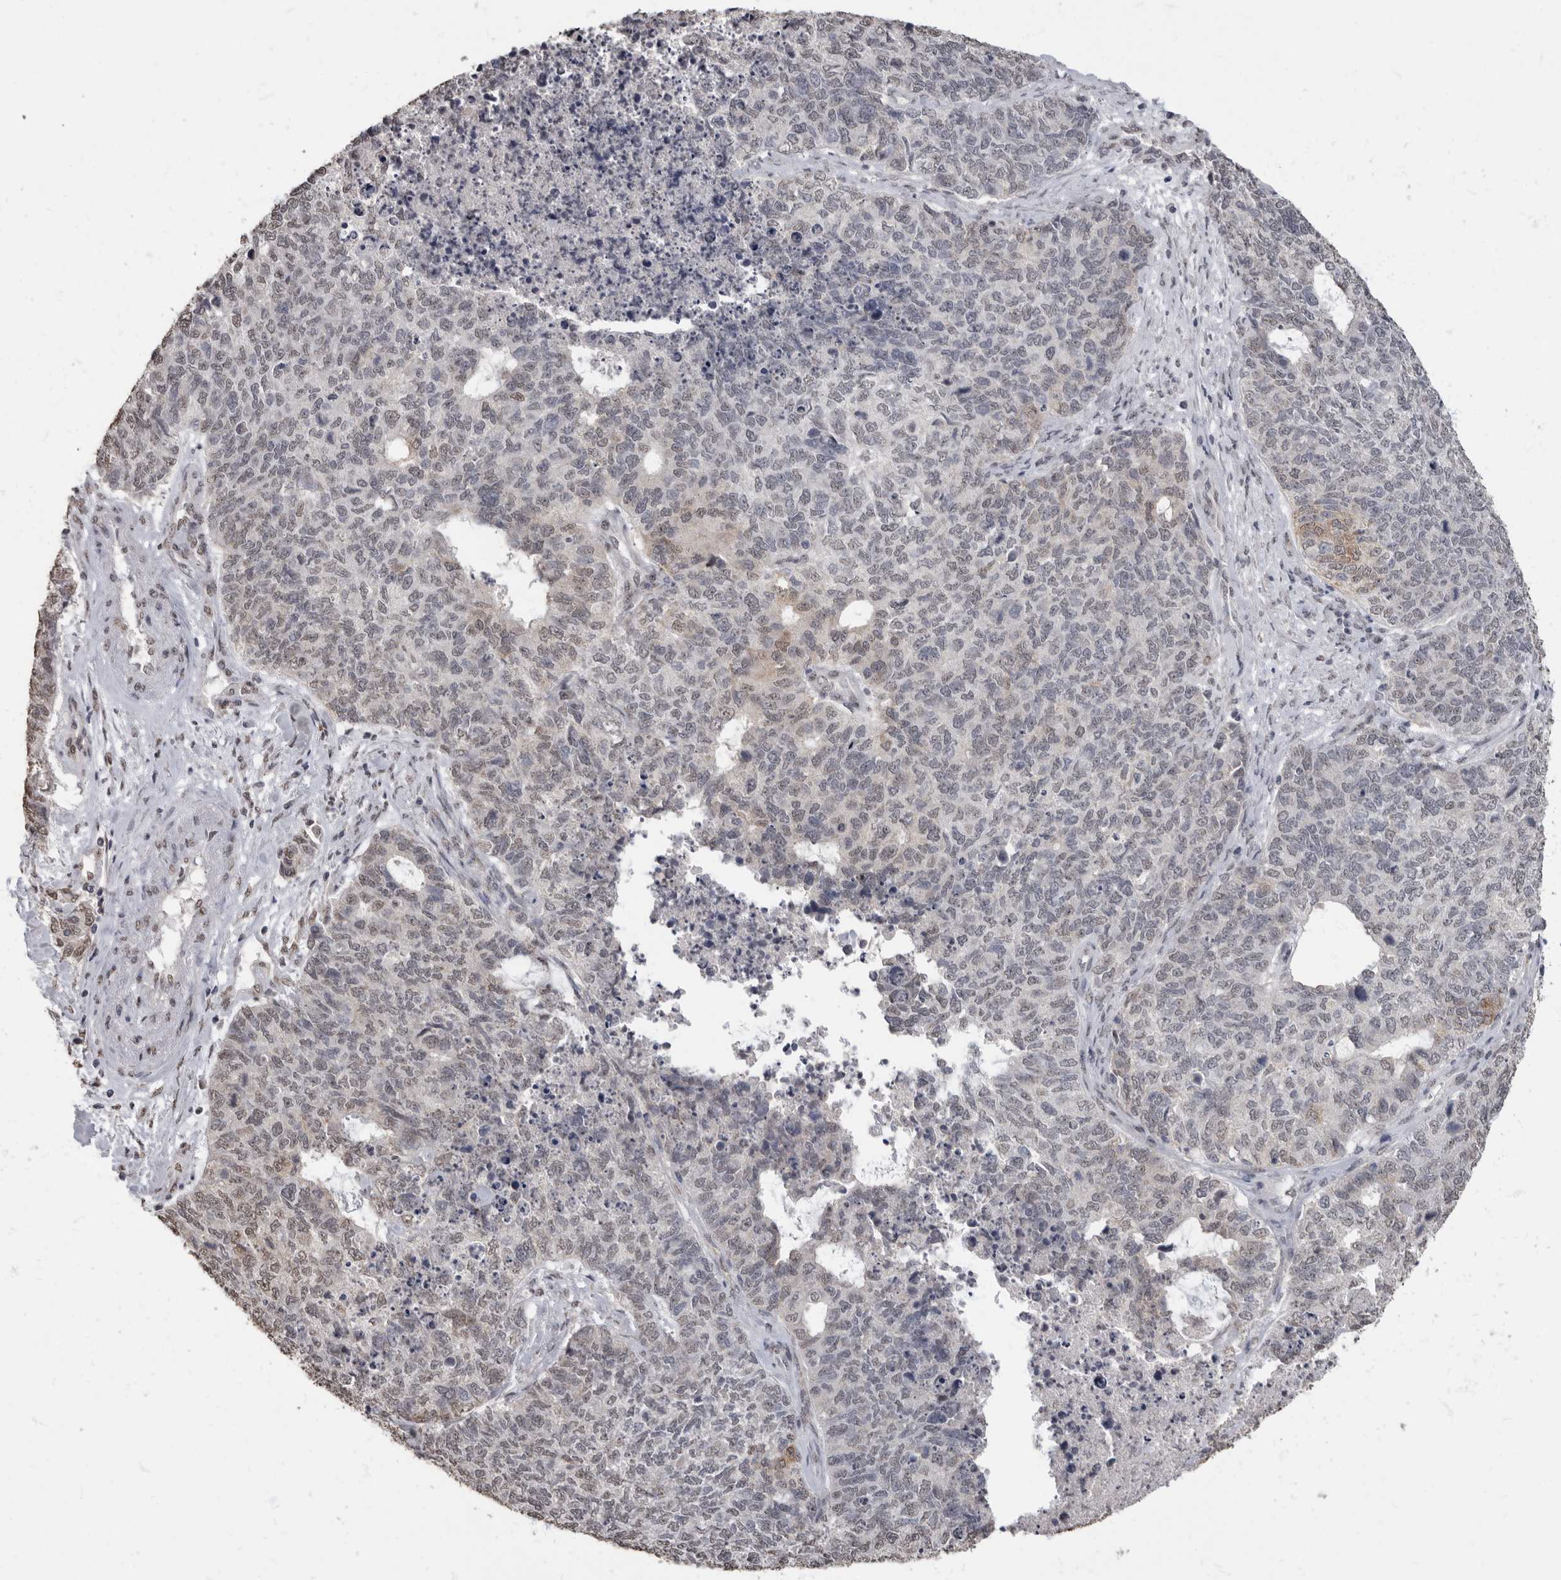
{"staining": {"intensity": "weak", "quantity": "<25%", "location": "cytoplasmic/membranous,nuclear"}, "tissue": "cervical cancer", "cell_type": "Tumor cells", "image_type": "cancer", "snomed": [{"axis": "morphology", "description": "Squamous cell carcinoma, NOS"}, {"axis": "topography", "description": "Cervix"}], "caption": "This image is of squamous cell carcinoma (cervical) stained with immunohistochemistry to label a protein in brown with the nuclei are counter-stained blue. There is no positivity in tumor cells. Brightfield microscopy of immunohistochemistry stained with DAB (3,3'-diaminobenzidine) (brown) and hematoxylin (blue), captured at high magnification.", "gene": "NBL1", "patient": {"sex": "female", "age": 63}}